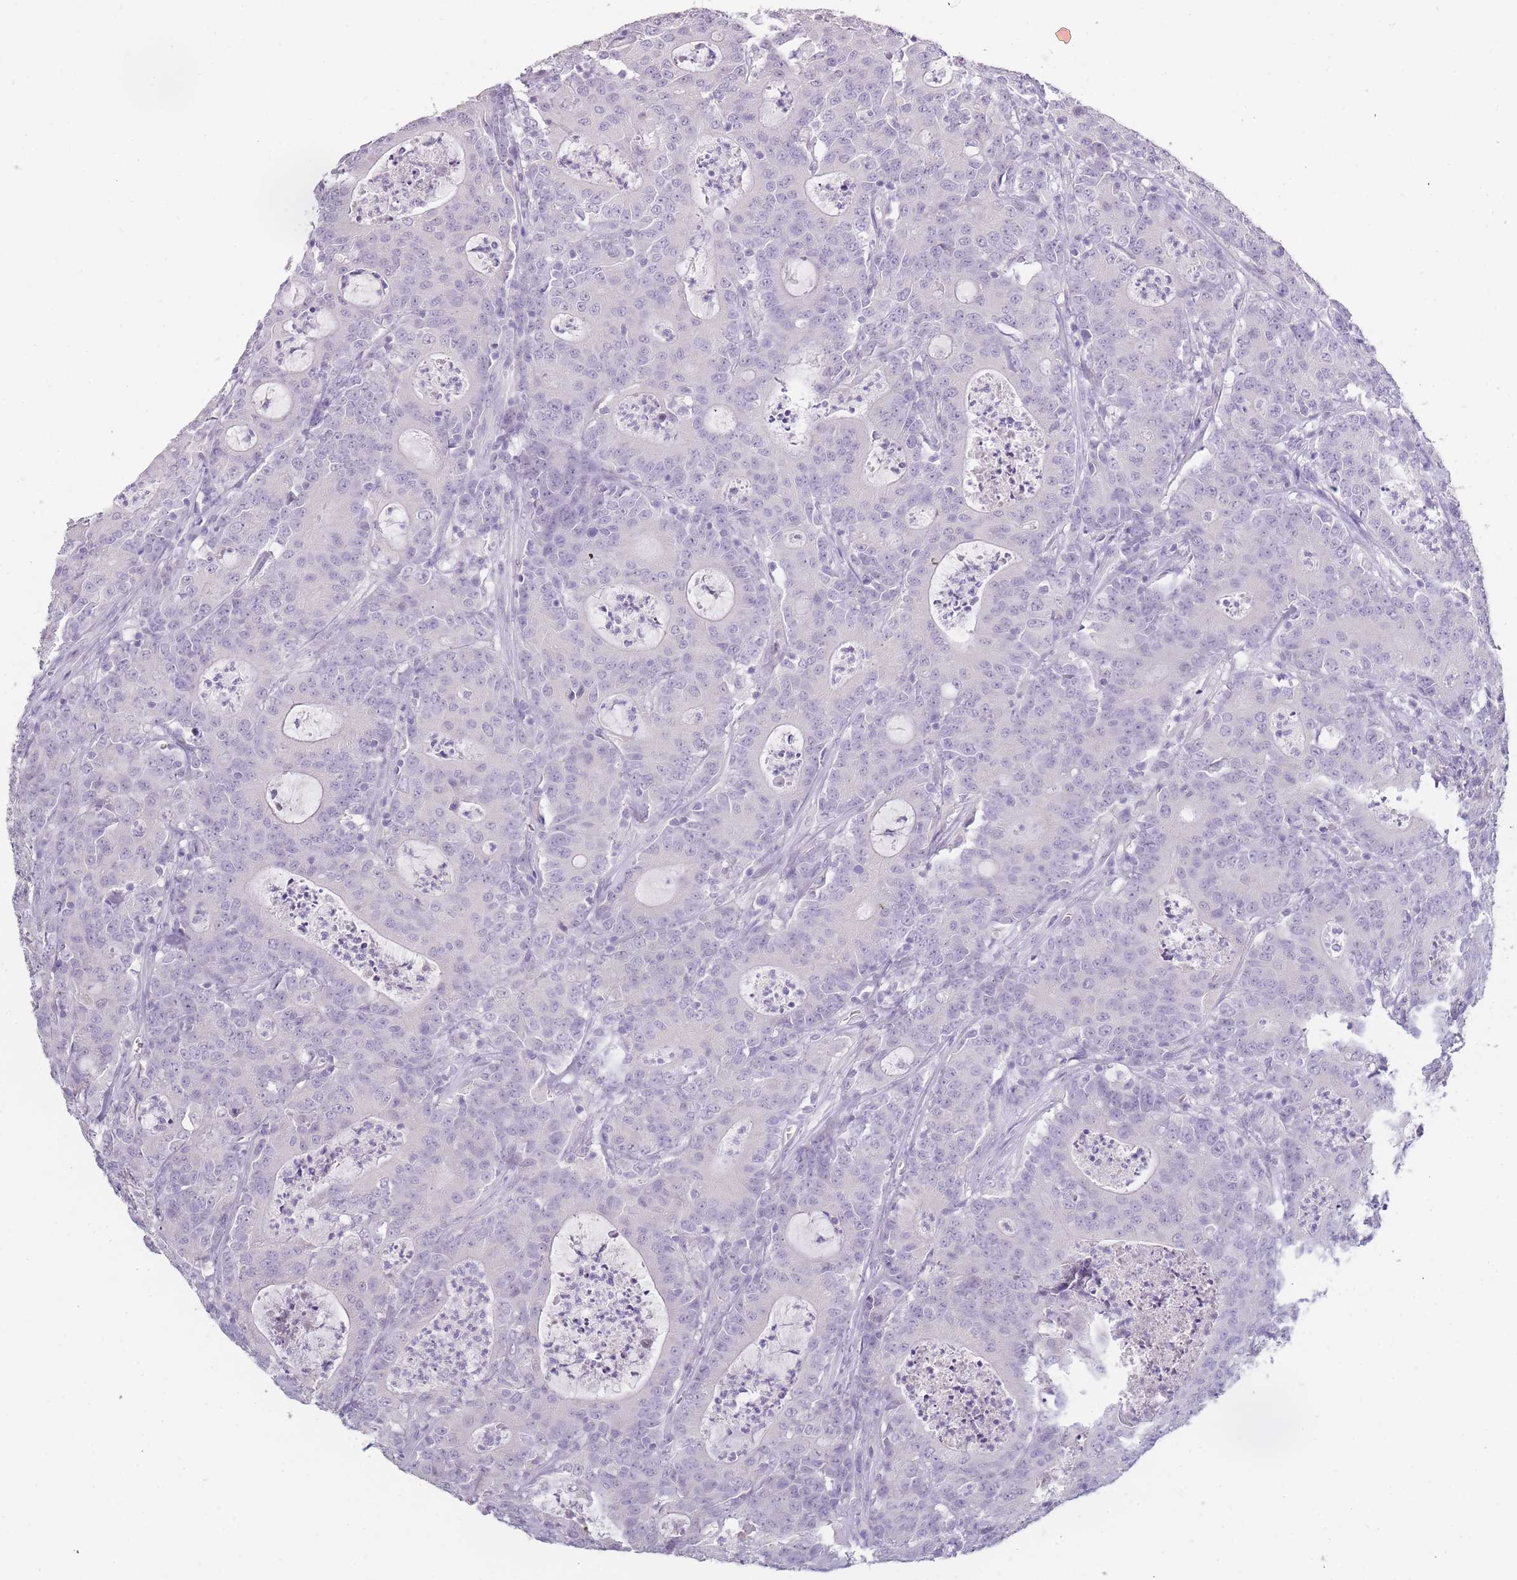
{"staining": {"intensity": "negative", "quantity": "none", "location": "none"}, "tissue": "colorectal cancer", "cell_type": "Tumor cells", "image_type": "cancer", "snomed": [{"axis": "morphology", "description": "Adenocarcinoma, NOS"}, {"axis": "topography", "description": "Colon"}], "caption": "DAB (3,3'-diaminobenzidine) immunohistochemical staining of colorectal cancer (adenocarcinoma) reveals no significant staining in tumor cells.", "gene": "INS", "patient": {"sex": "male", "age": 83}}